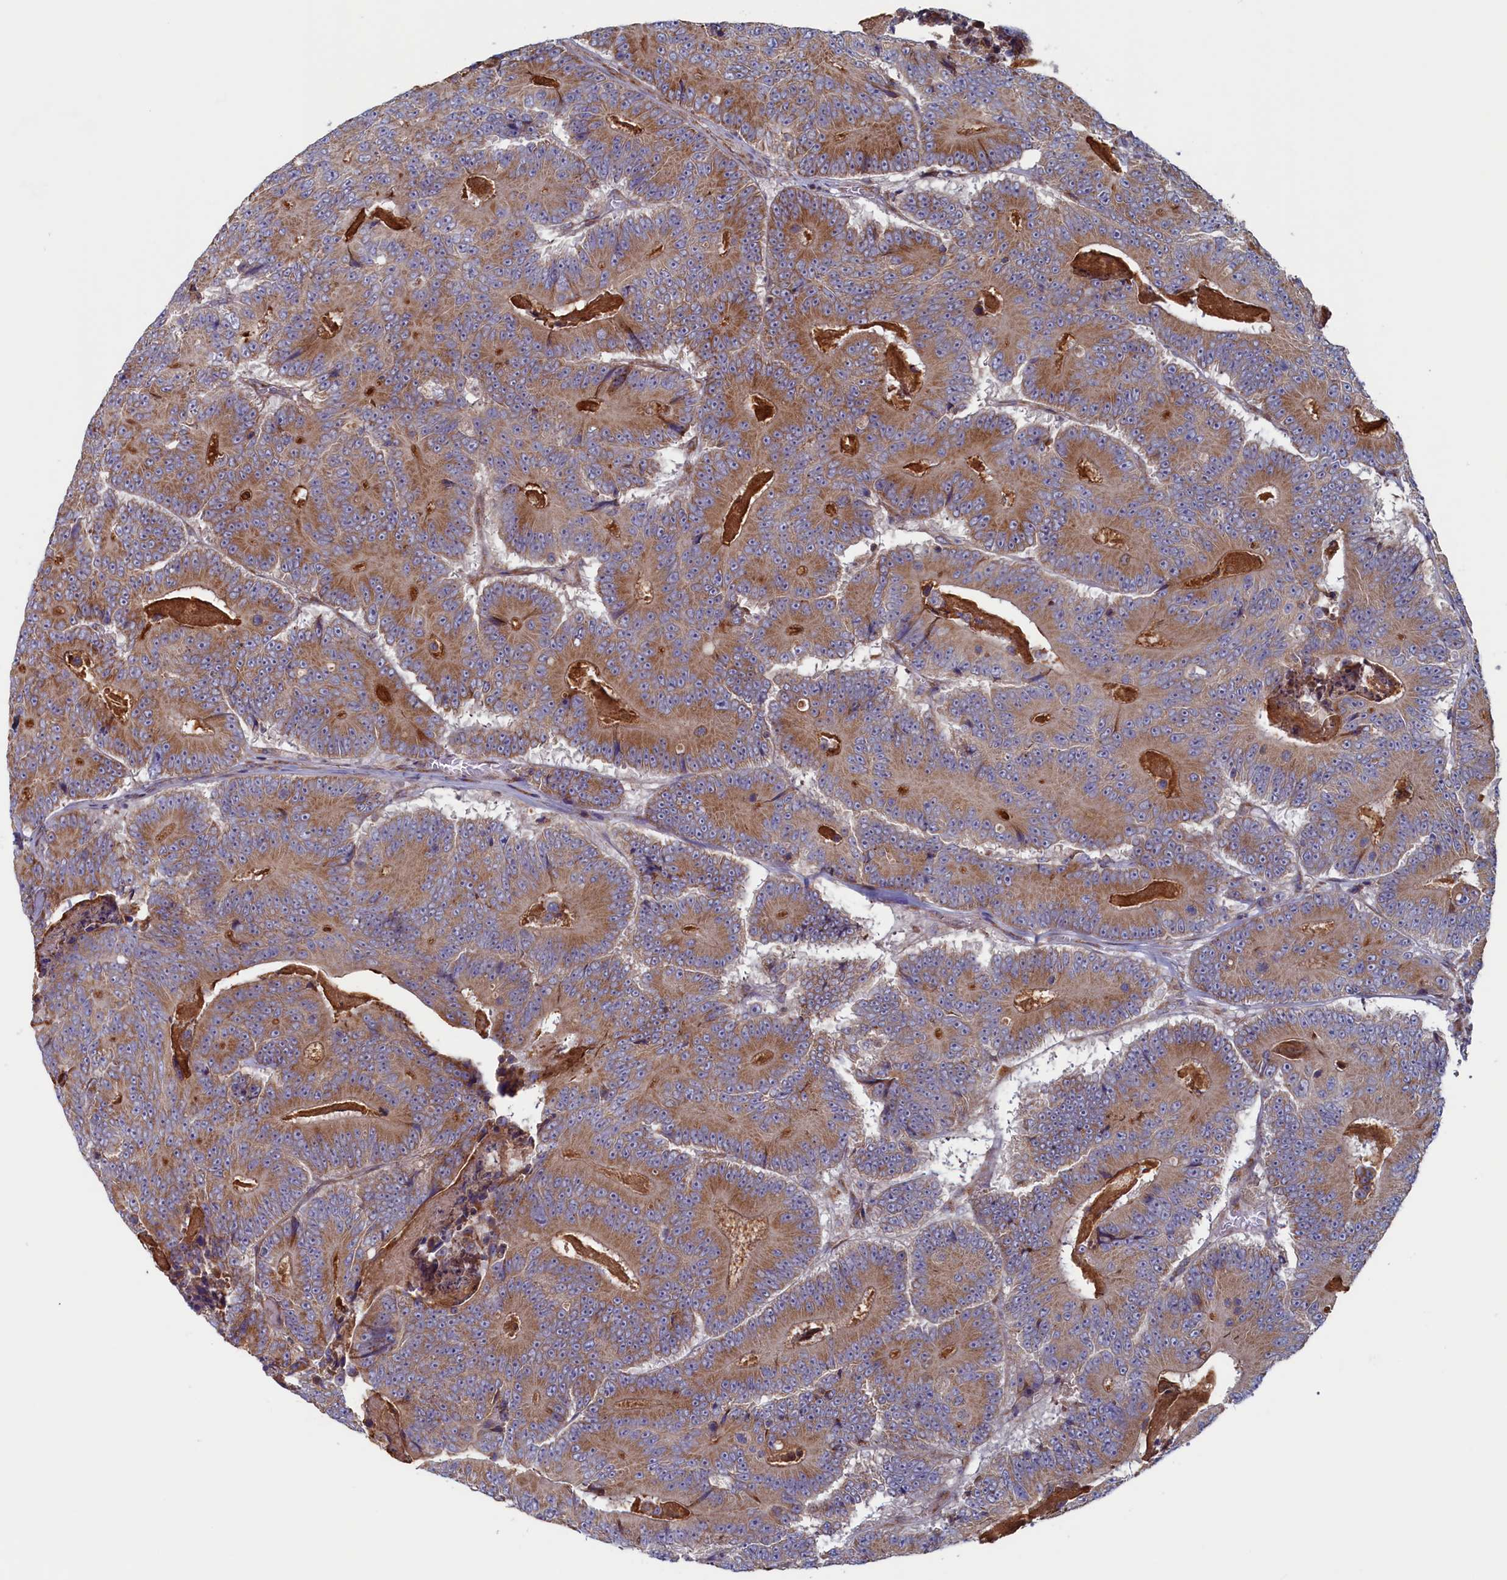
{"staining": {"intensity": "moderate", "quantity": ">75%", "location": "cytoplasmic/membranous"}, "tissue": "colorectal cancer", "cell_type": "Tumor cells", "image_type": "cancer", "snomed": [{"axis": "morphology", "description": "Adenocarcinoma, NOS"}, {"axis": "topography", "description": "Colon"}], "caption": "Colorectal cancer (adenocarcinoma) tissue exhibits moderate cytoplasmic/membranous staining in about >75% of tumor cells, visualized by immunohistochemistry. (Brightfield microscopy of DAB IHC at high magnification).", "gene": "MTFMT", "patient": {"sex": "male", "age": 83}}